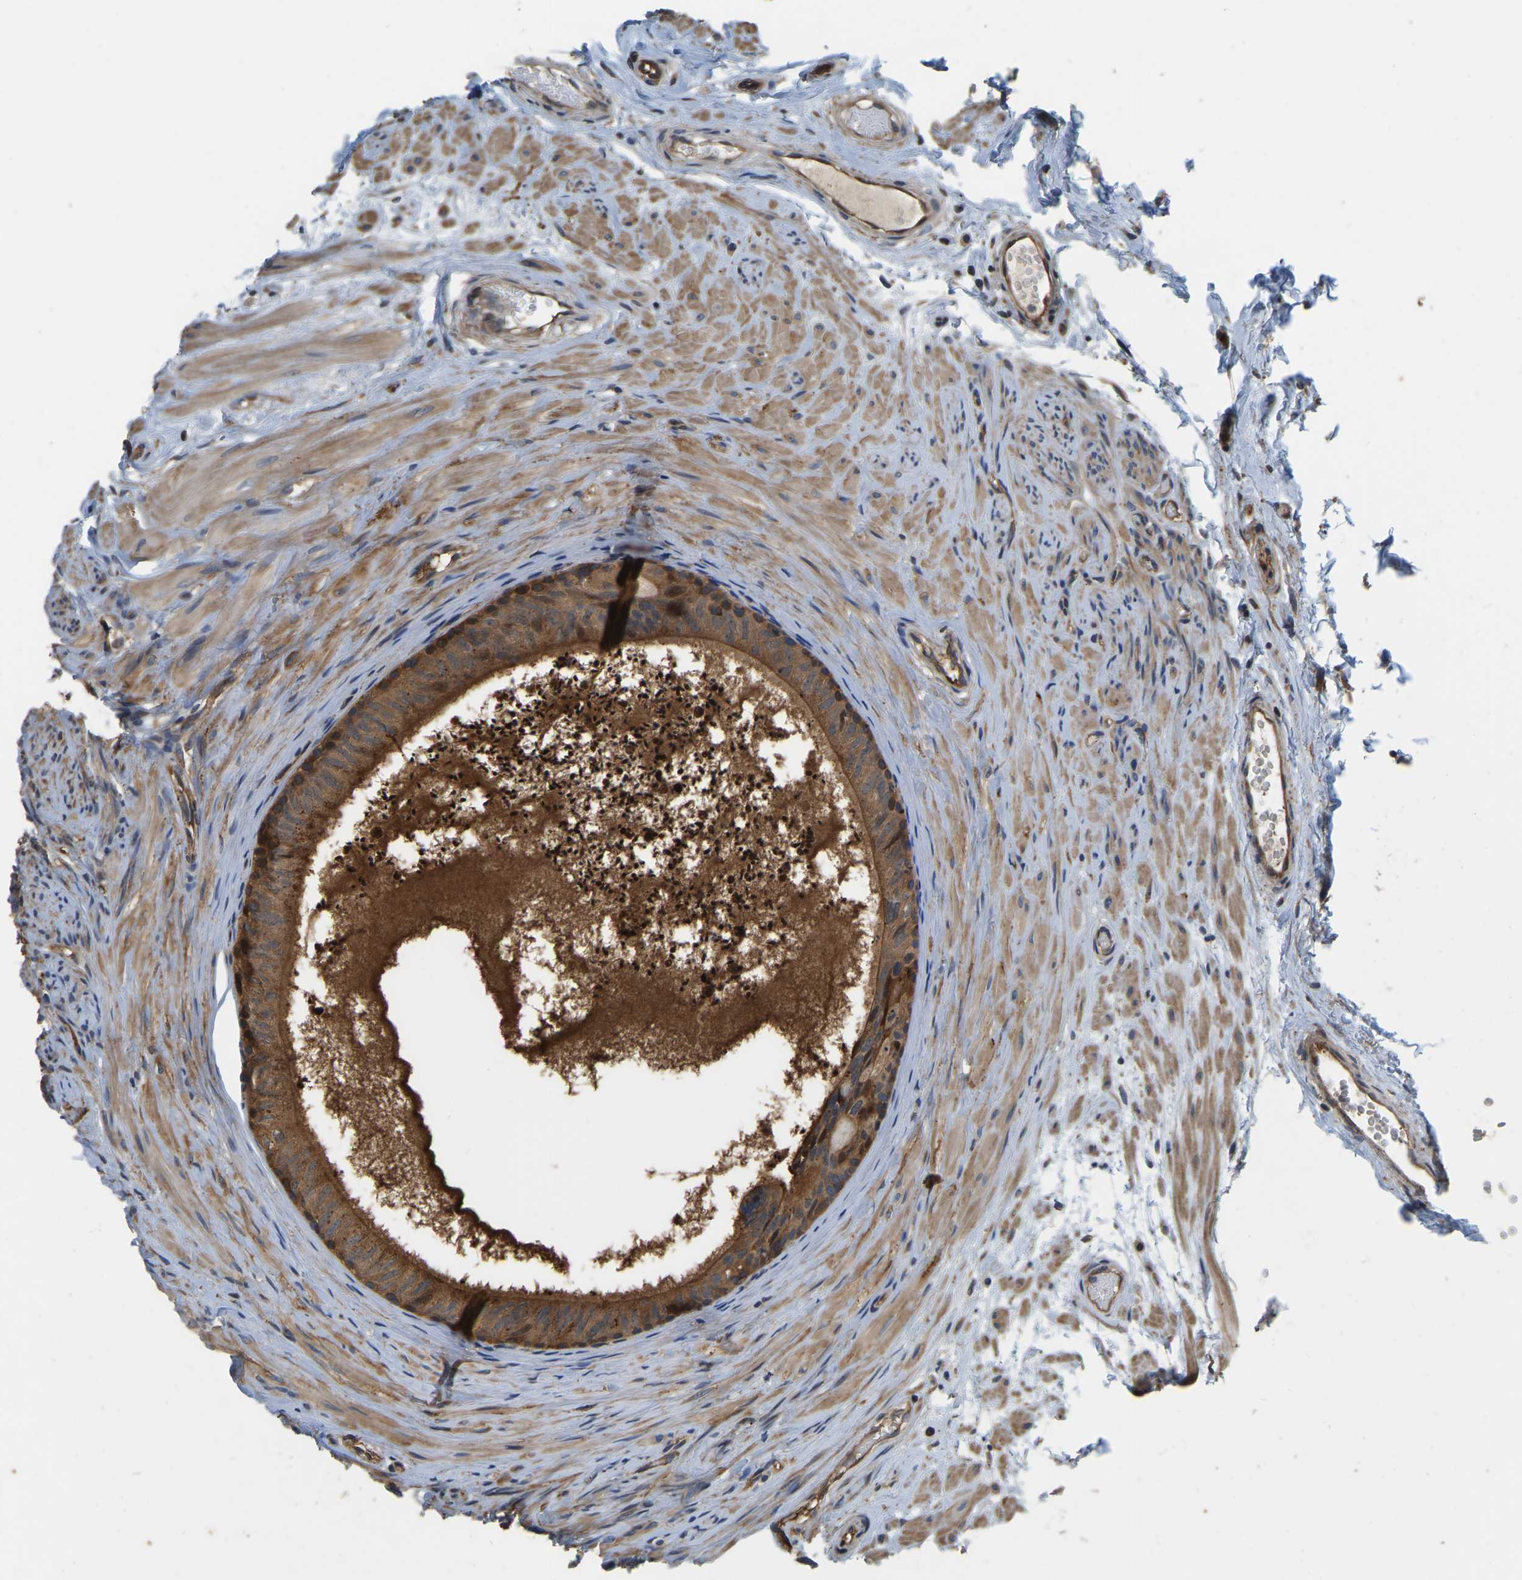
{"staining": {"intensity": "strong", "quantity": ">75%", "location": "cytoplasmic/membranous"}, "tissue": "epididymis", "cell_type": "Glandular cells", "image_type": "normal", "snomed": [{"axis": "morphology", "description": "Normal tissue, NOS"}, {"axis": "topography", "description": "Epididymis"}], "caption": "Benign epididymis exhibits strong cytoplasmic/membranous positivity in about >75% of glandular cells (brown staining indicates protein expression, while blue staining denotes nuclei)..", "gene": "GARS1", "patient": {"sex": "male", "age": 56}}